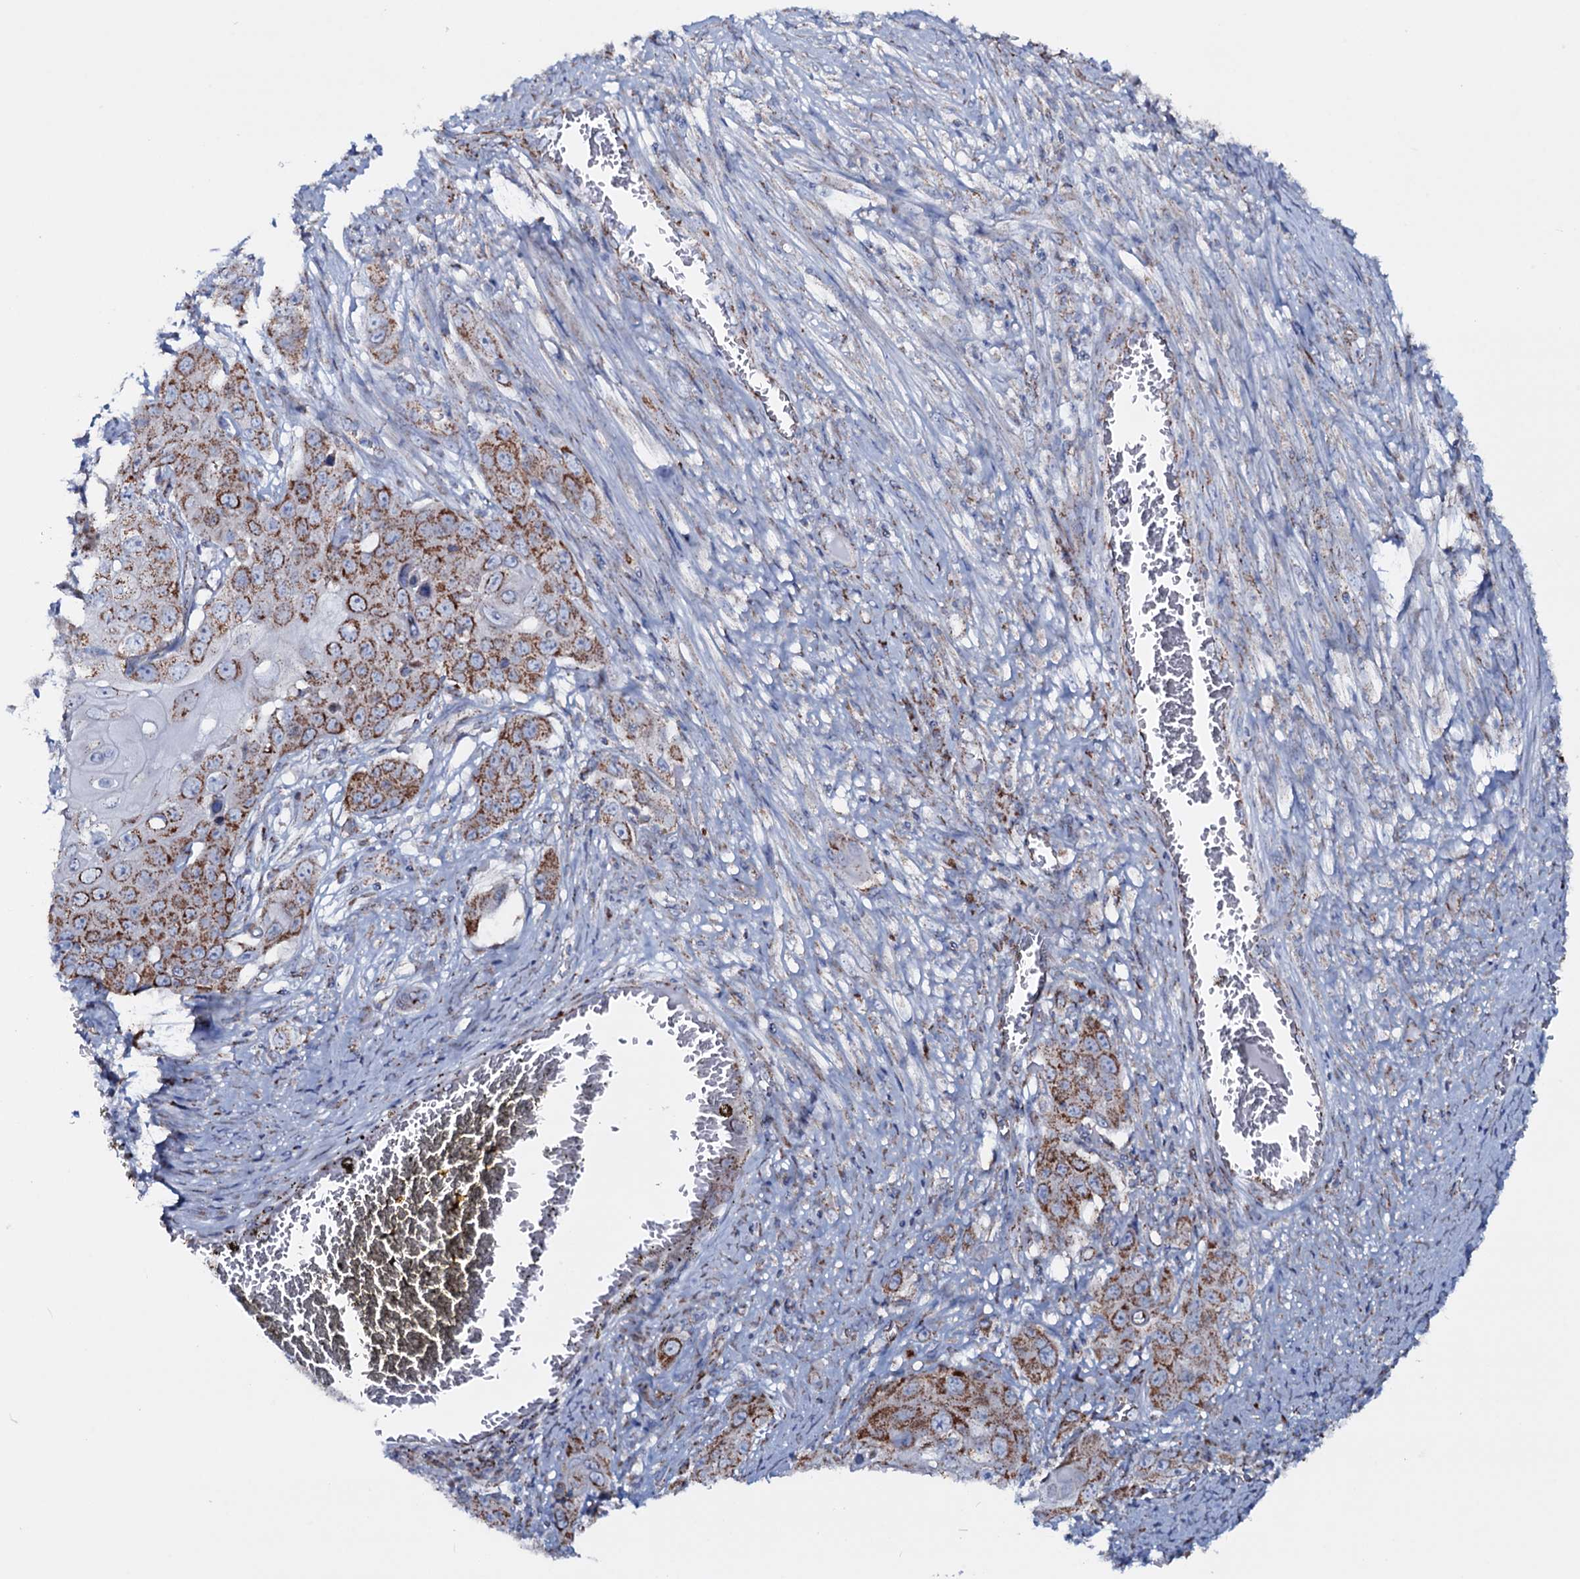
{"staining": {"intensity": "moderate", "quantity": ">75%", "location": "cytoplasmic/membranous"}, "tissue": "skin cancer", "cell_type": "Tumor cells", "image_type": "cancer", "snomed": [{"axis": "morphology", "description": "Squamous cell carcinoma, NOS"}, {"axis": "topography", "description": "Skin"}], "caption": "Tumor cells show moderate cytoplasmic/membranous positivity in about >75% of cells in skin cancer (squamous cell carcinoma).", "gene": "MRPS35", "patient": {"sex": "male", "age": 55}}